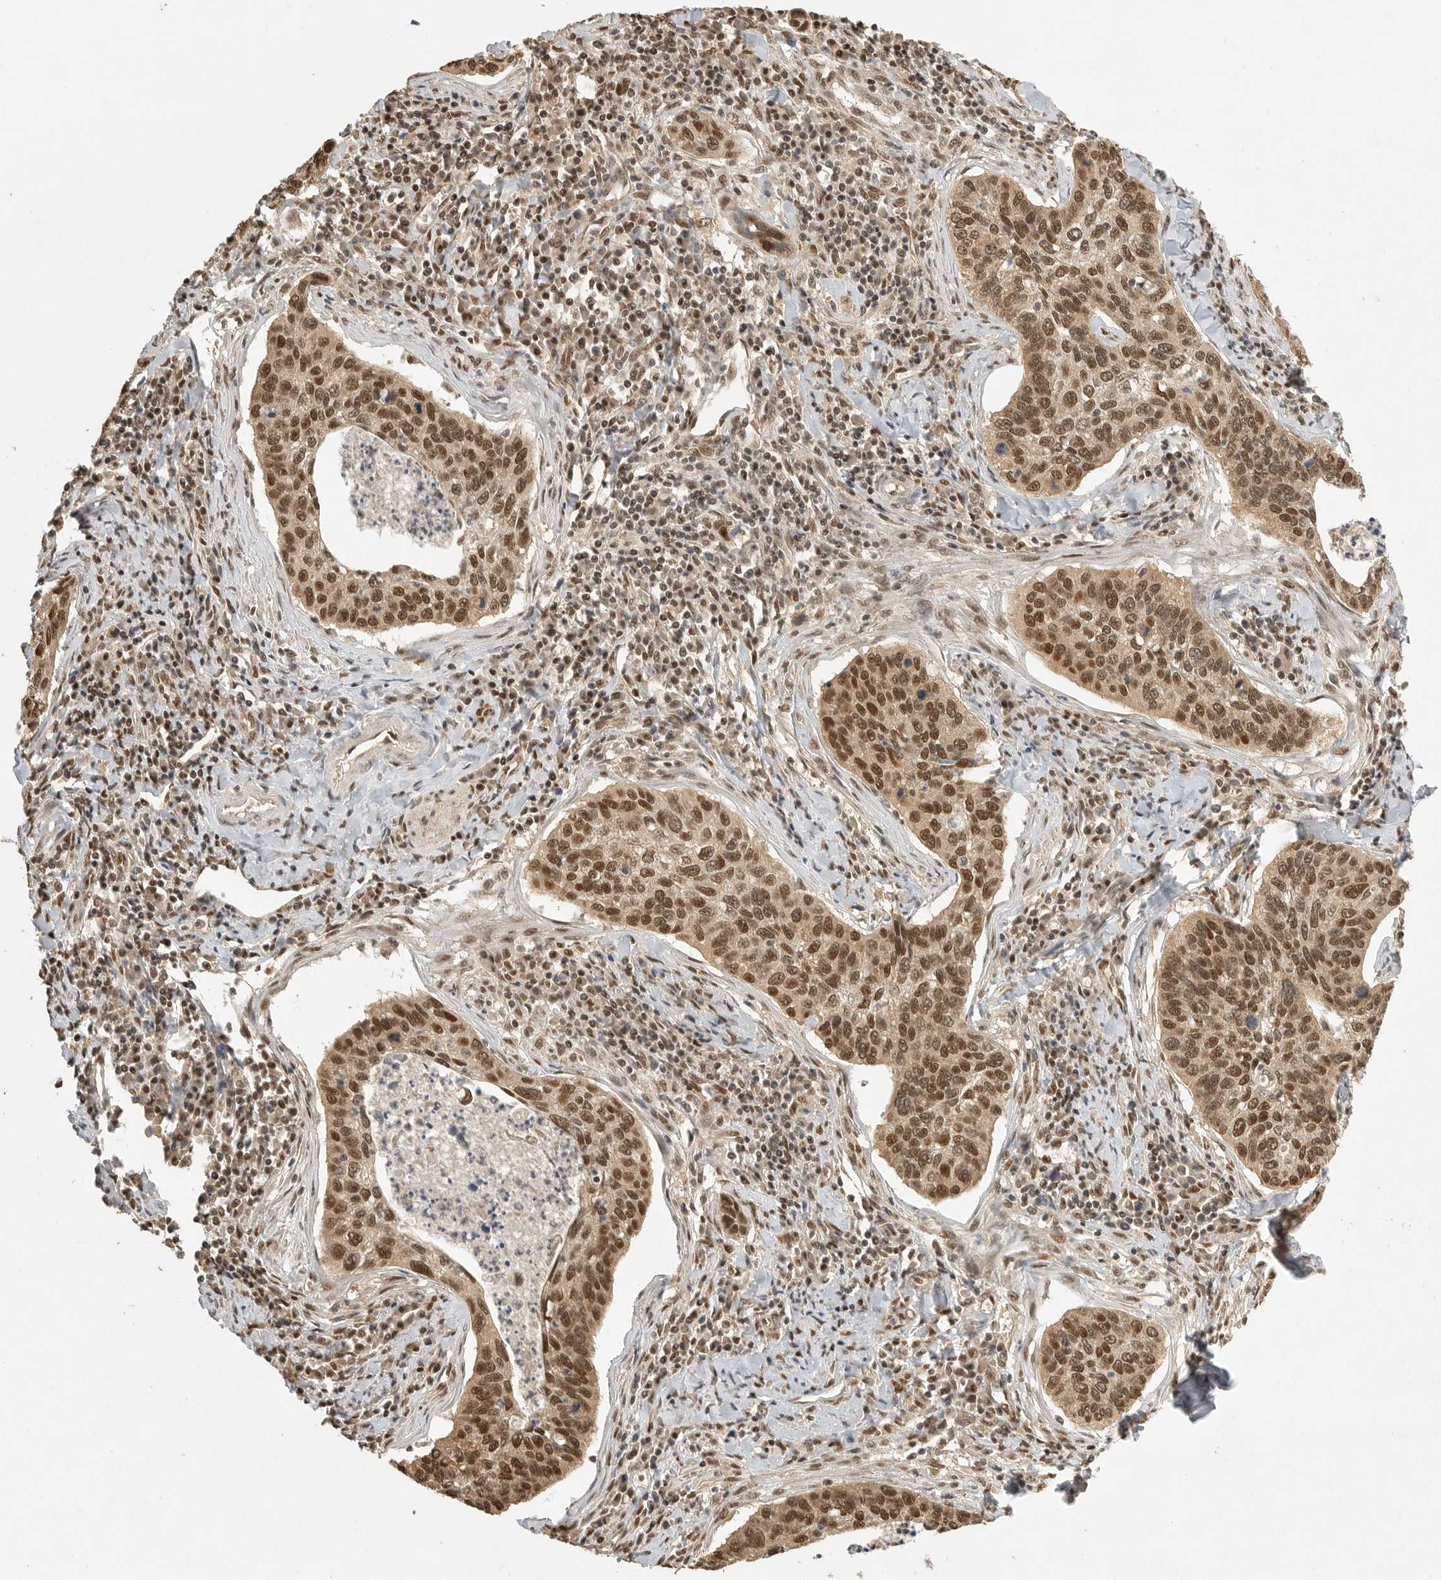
{"staining": {"intensity": "strong", "quantity": ">75%", "location": "cytoplasmic/membranous,nuclear"}, "tissue": "cervical cancer", "cell_type": "Tumor cells", "image_type": "cancer", "snomed": [{"axis": "morphology", "description": "Squamous cell carcinoma, NOS"}, {"axis": "topography", "description": "Cervix"}], "caption": "This micrograph displays immunohistochemistry staining of human cervical squamous cell carcinoma, with high strong cytoplasmic/membranous and nuclear expression in about >75% of tumor cells.", "gene": "DFFA", "patient": {"sex": "female", "age": 53}}